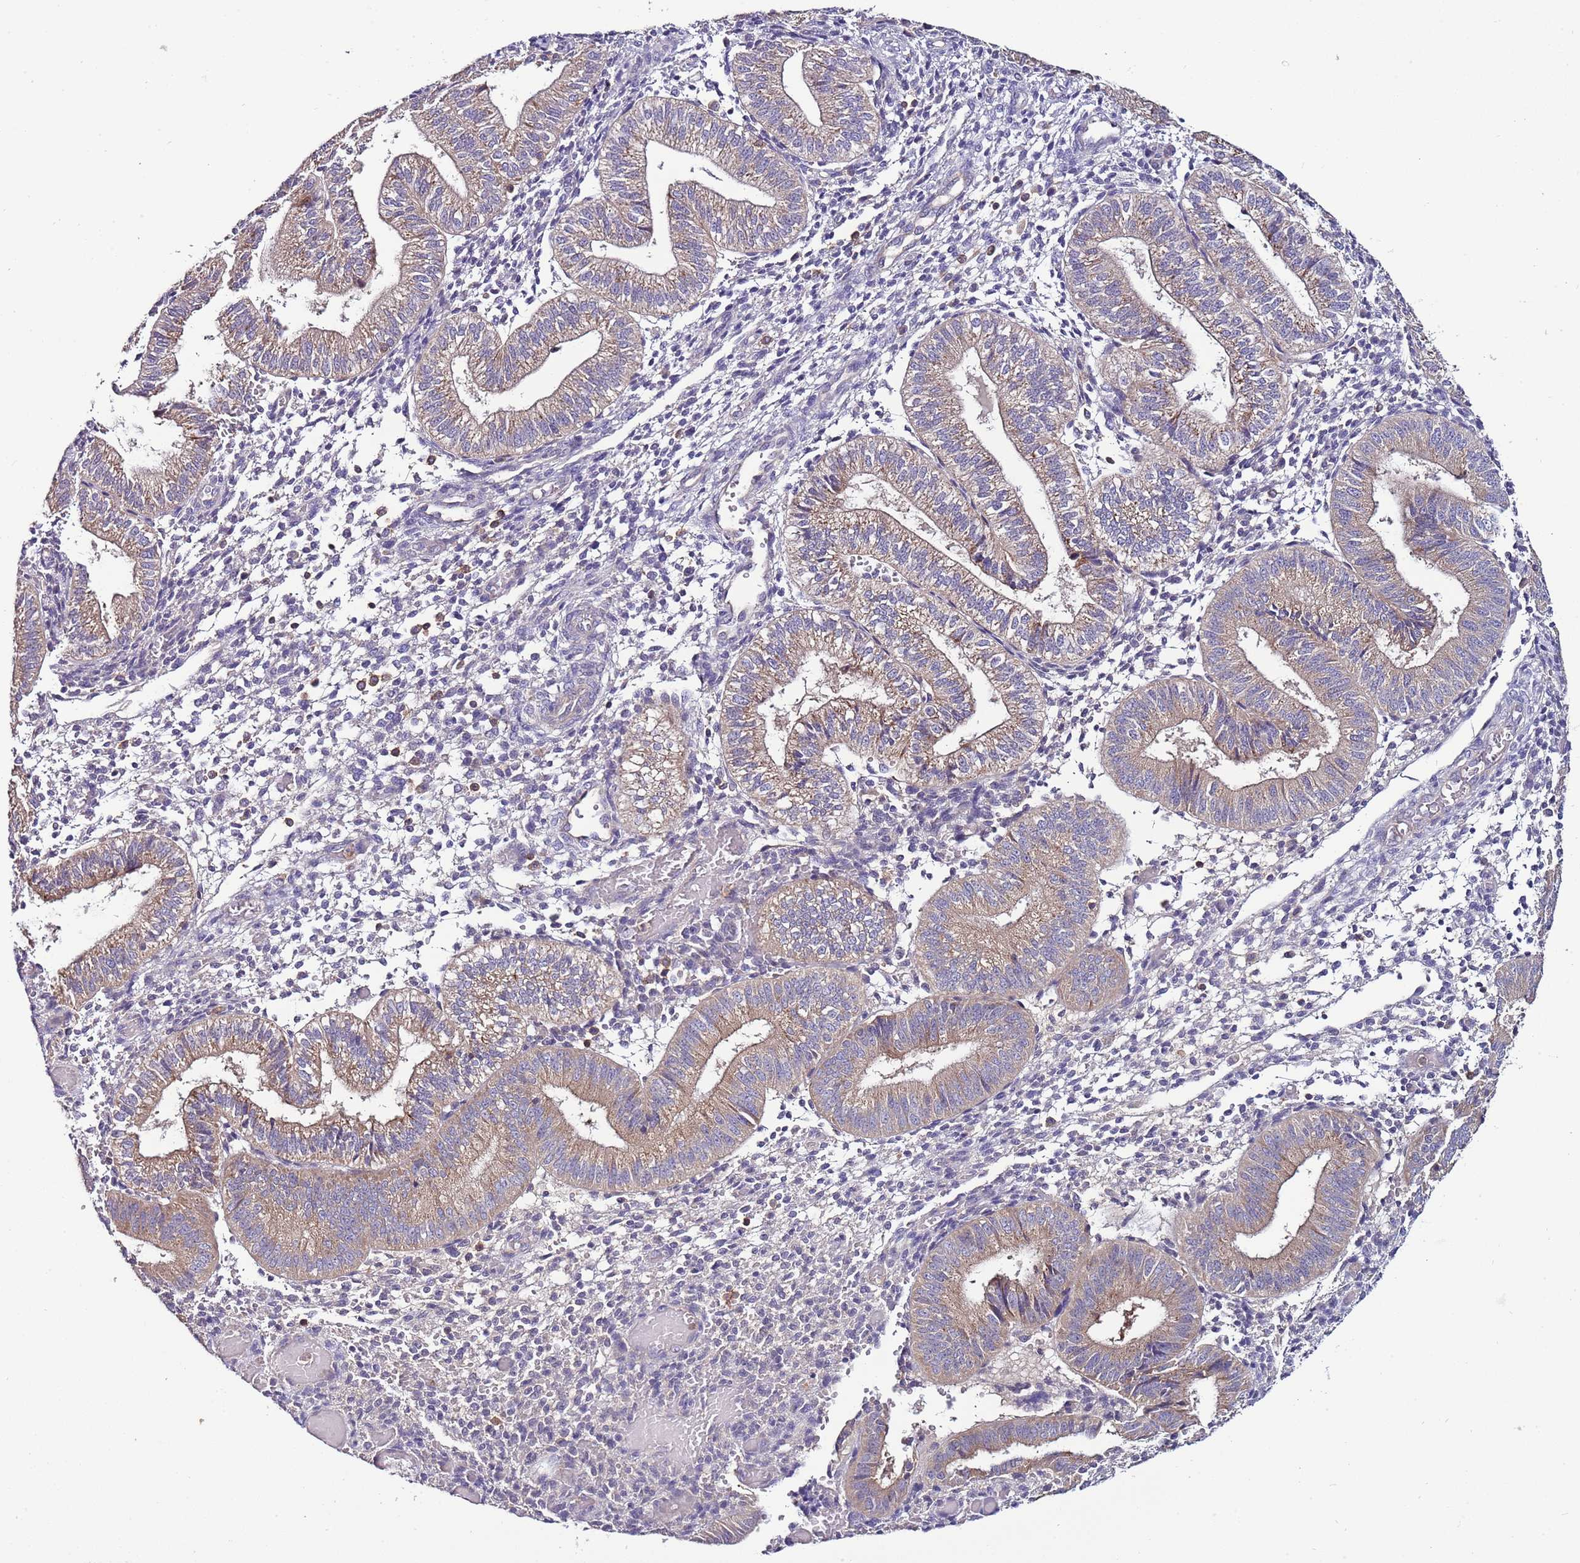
{"staining": {"intensity": "negative", "quantity": "none", "location": "none"}, "tissue": "endometrium", "cell_type": "Cells in endometrial stroma", "image_type": "normal", "snomed": [{"axis": "morphology", "description": "Normal tissue, NOS"}, {"axis": "topography", "description": "Endometrium"}], "caption": "The image reveals no staining of cells in endometrial stroma in normal endometrium.", "gene": "IGIP", "patient": {"sex": "female", "age": 34}}